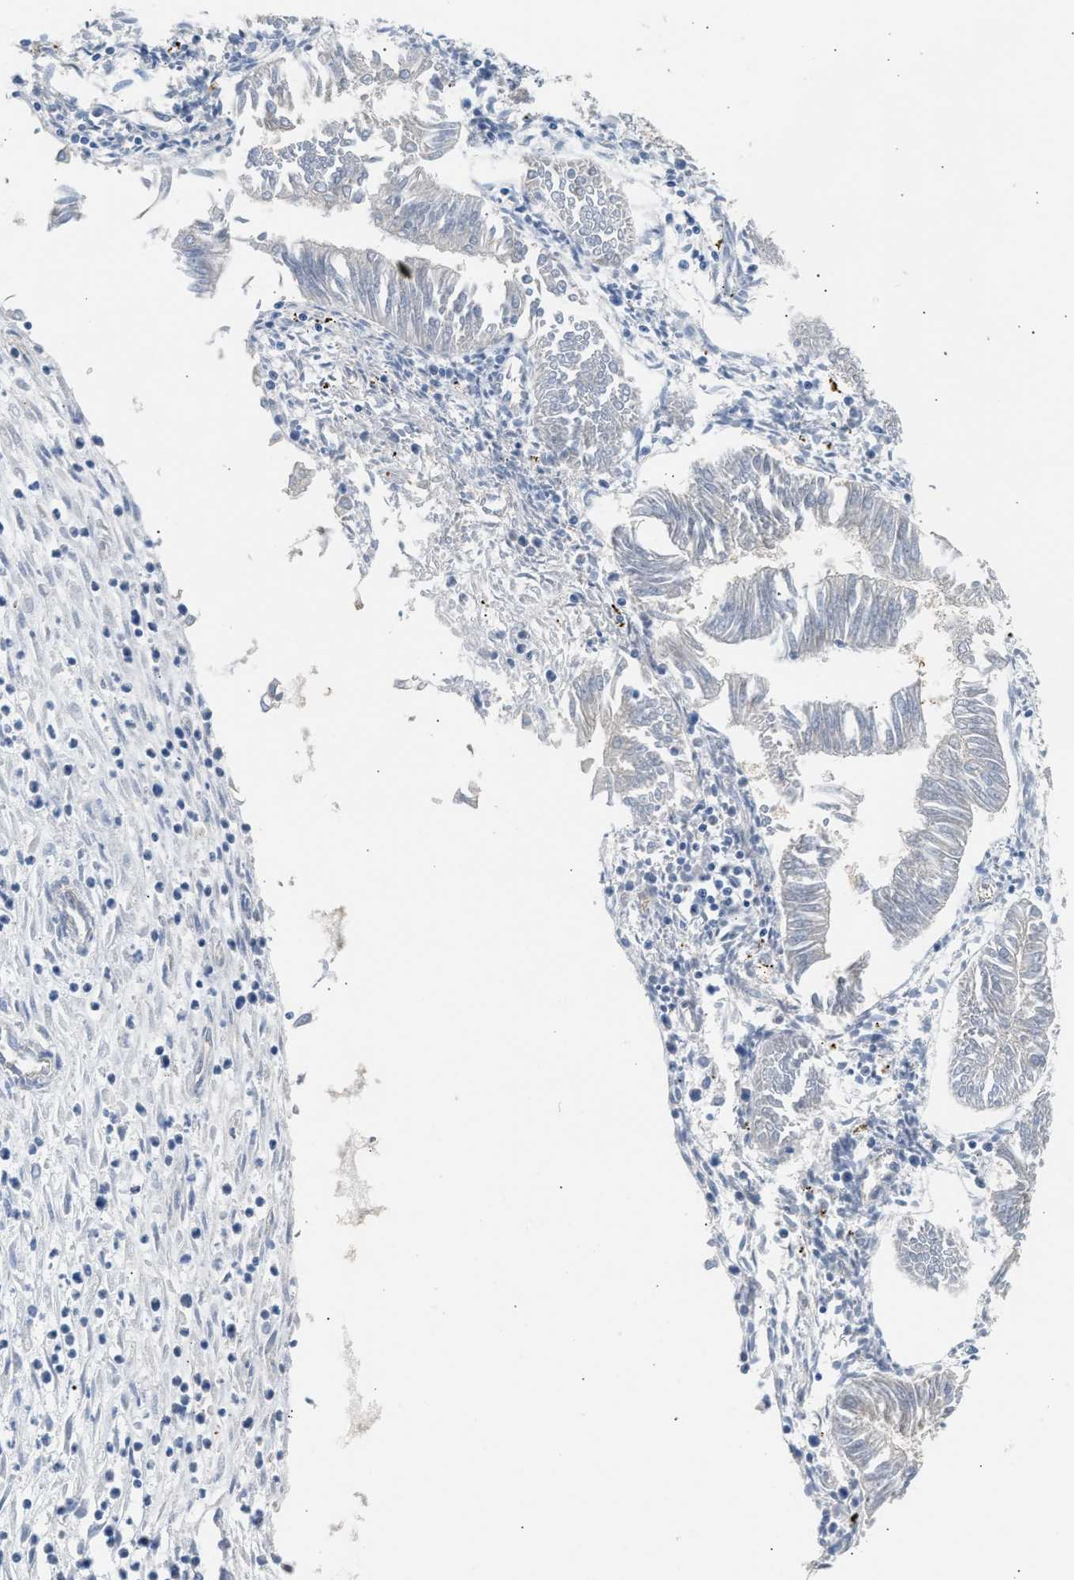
{"staining": {"intensity": "negative", "quantity": "none", "location": "none"}, "tissue": "endometrial cancer", "cell_type": "Tumor cells", "image_type": "cancer", "snomed": [{"axis": "morphology", "description": "Adenocarcinoma, NOS"}, {"axis": "topography", "description": "Endometrium"}], "caption": "IHC micrograph of neoplastic tissue: human endometrial cancer (adenocarcinoma) stained with DAB displays no significant protein expression in tumor cells. Brightfield microscopy of IHC stained with DAB (brown) and hematoxylin (blue), captured at high magnification.", "gene": "ERBB2", "patient": {"sex": "female", "age": 53}}